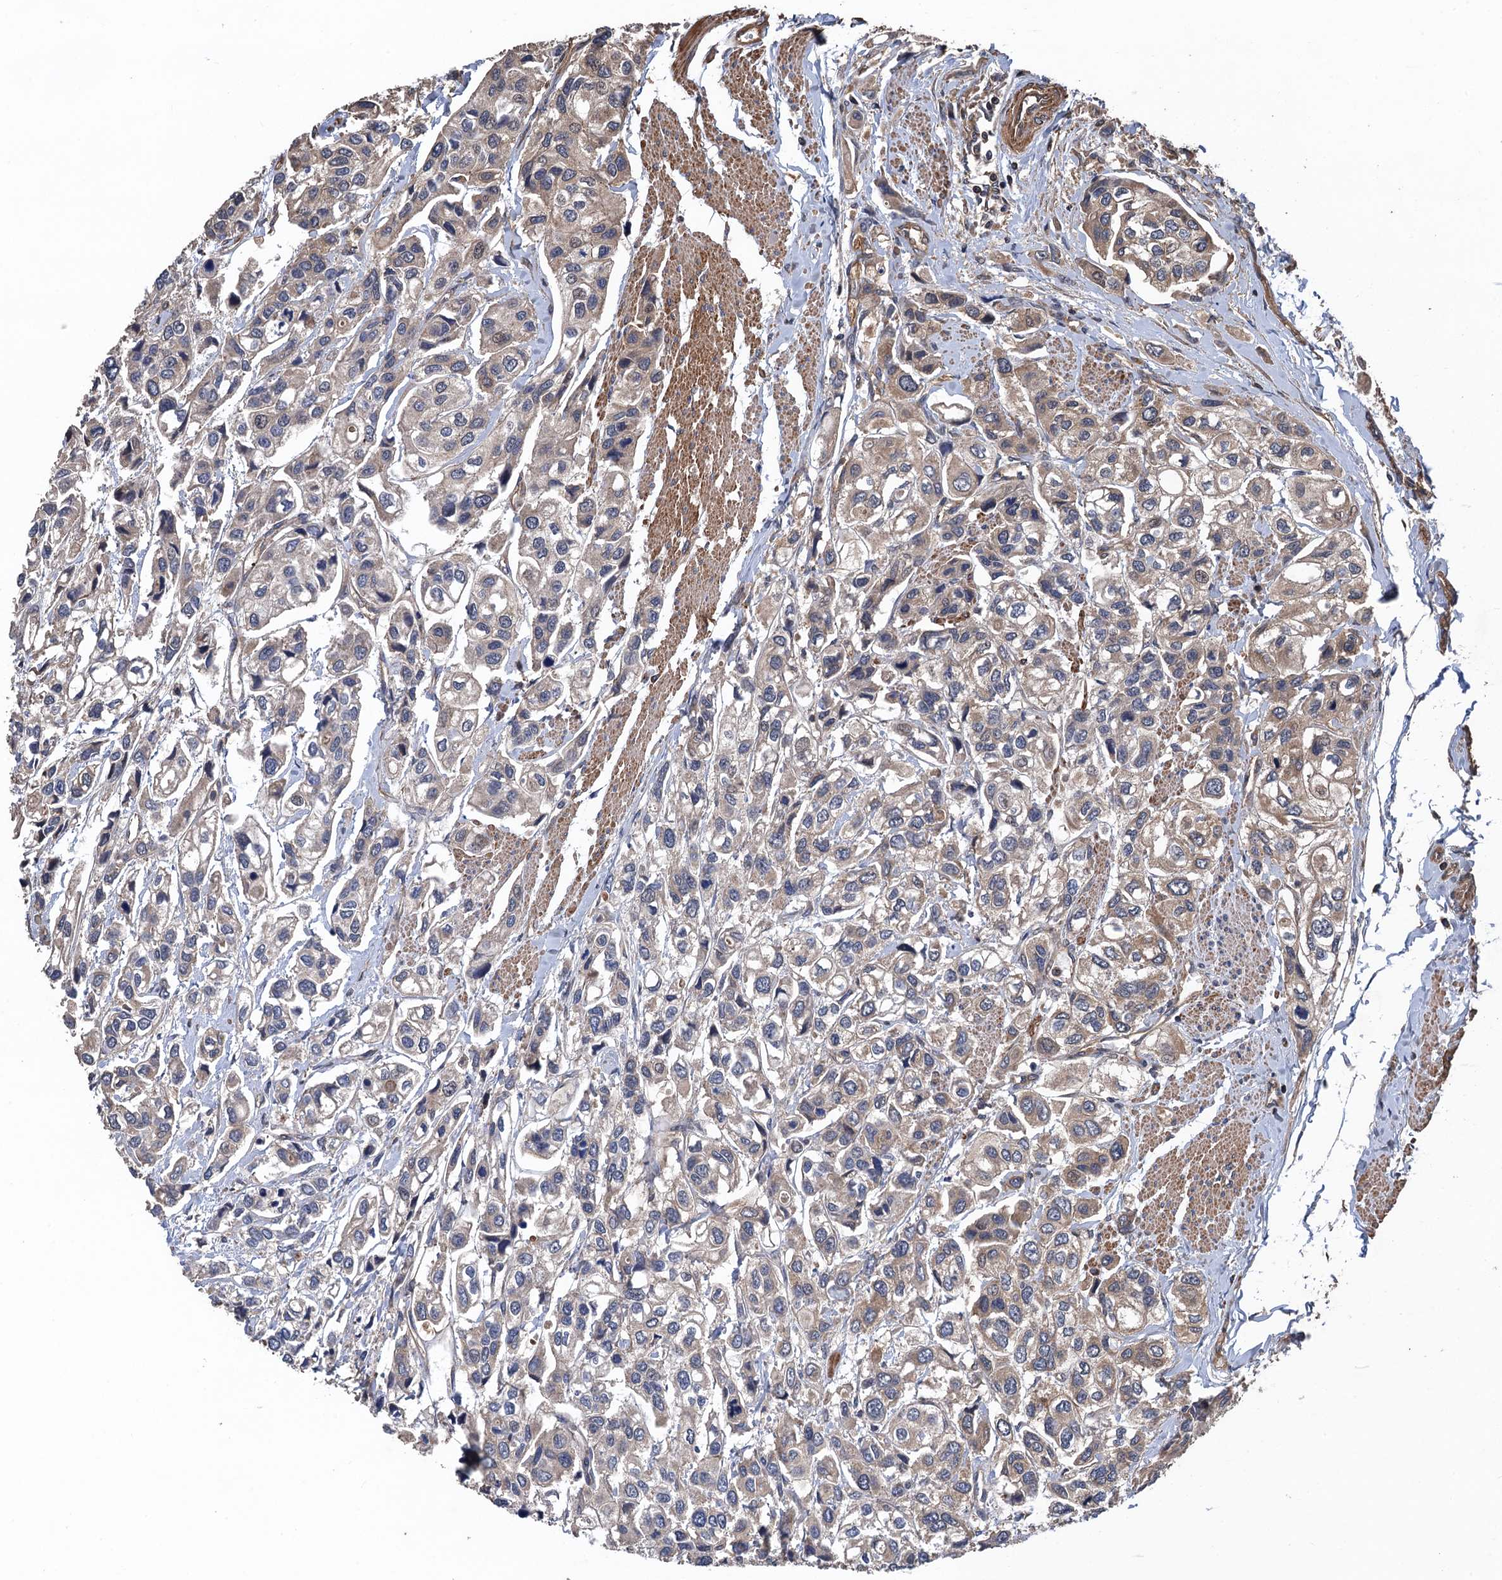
{"staining": {"intensity": "weak", "quantity": "25%-75%", "location": "cytoplasmic/membranous"}, "tissue": "urothelial cancer", "cell_type": "Tumor cells", "image_type": "cancer", "snomed": [{"axis": "morphology", "description": "Urothelial carcinoma, High grade"}, {"axis": "topography", "description": "Urinary bladder"}], "caption": "Protein expression analysis of human urothelial cancer reveals weak cytoplasmic/membranous staining in about 25%-75% of tumor cells.", "gene": "PPP4R1", "patient": {"sex": "male", "age": 67}}